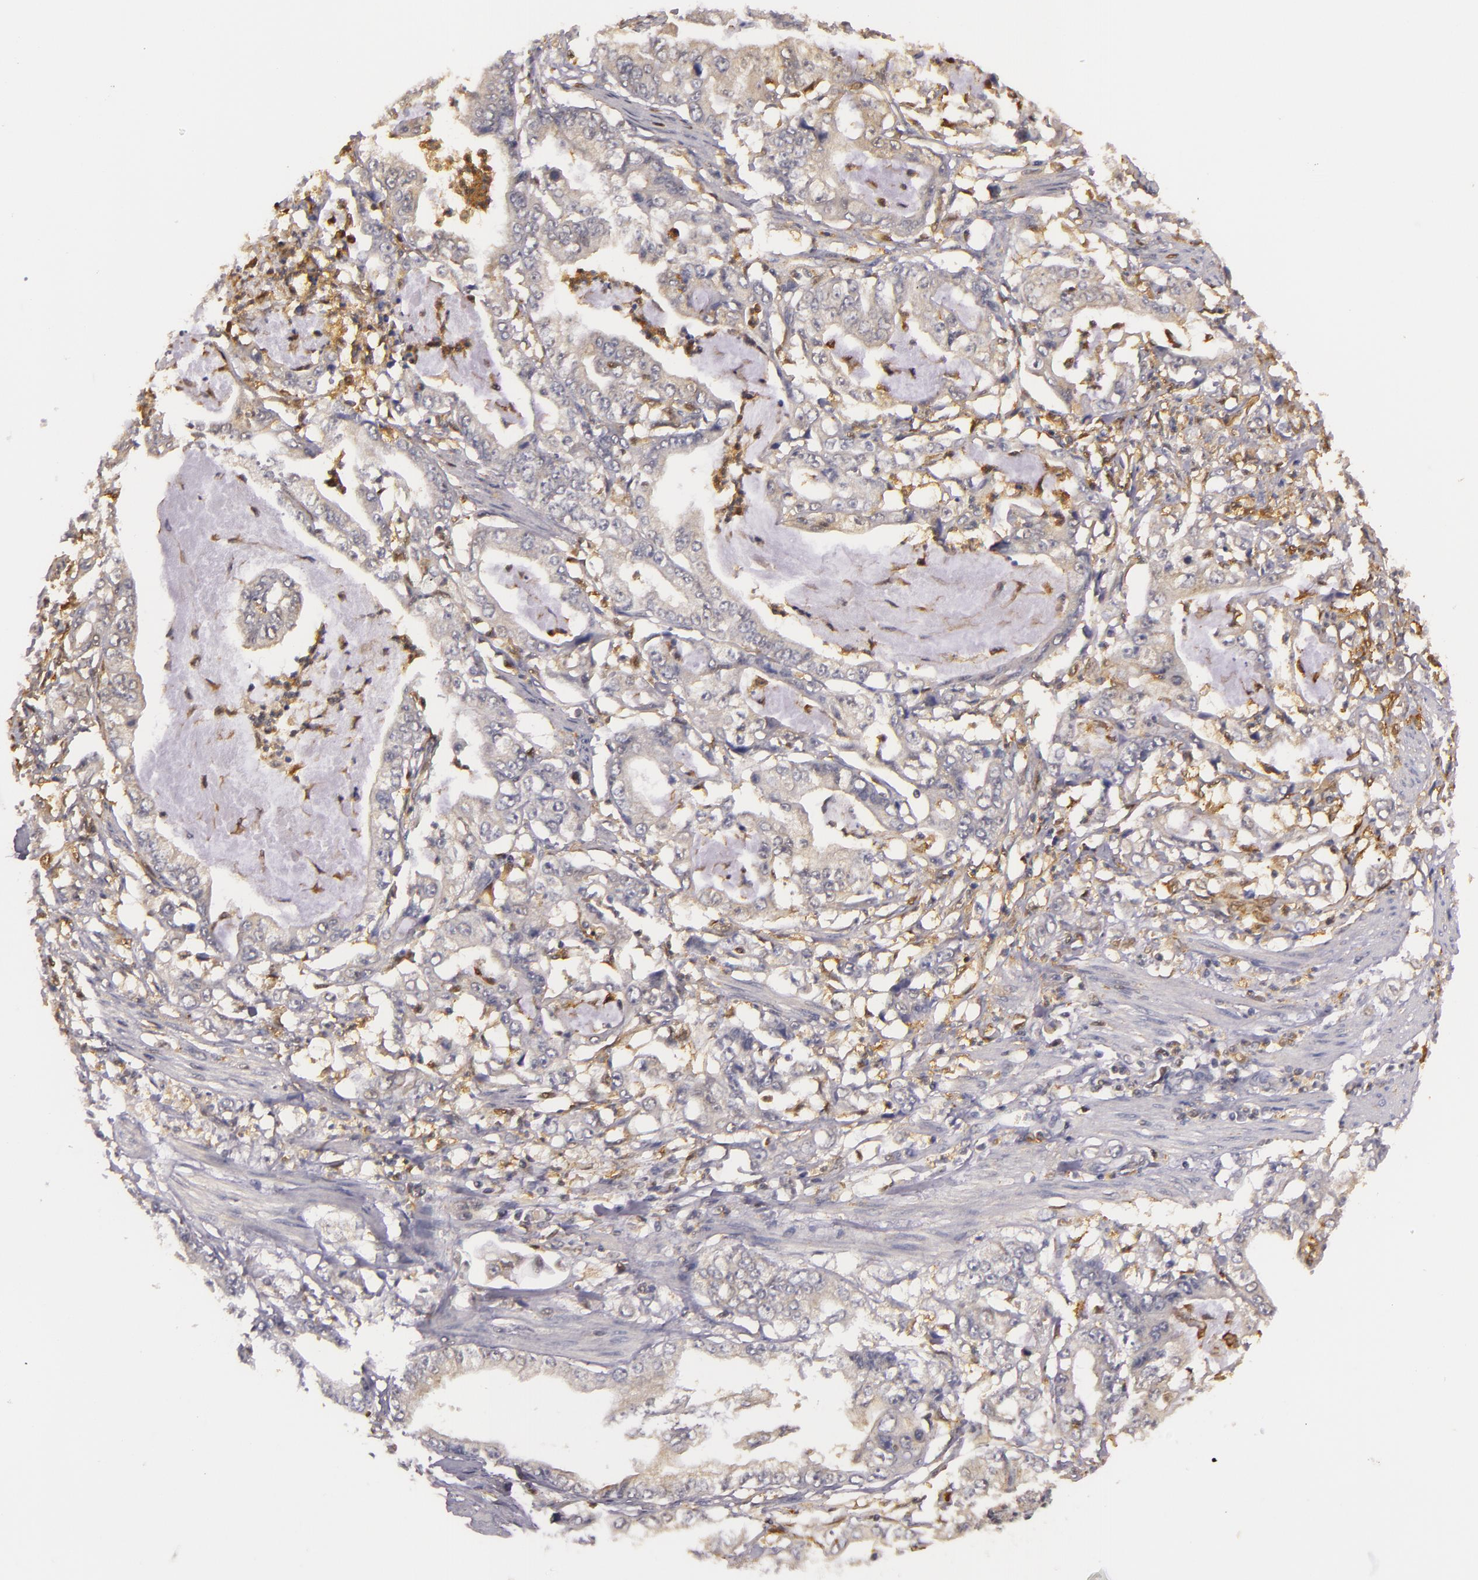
{"staining": {"intensity": "weak", "quantity": "25%-75%", "location": "cytoplasmic/membranous"}, "tissue": "stomach cancer", "cell_type": "Tumor cells", "image_type": "cancer", "snomed": [{"axis": "morphology", "description": "Adenocarcinoma, NOS"}, {"axis": "topography", "description": "Pancreas"}, {"axis": "topography", "description": "Stomach, upper"}], "caption": "Immunohistochemical staining of adenocarcinoma (stomach) displays weak cytoplasmic/membranous protein staining in approximately 25%-75% of tumor cells.", "gene": "TOM1", "patient": {"sex": "male", "age": 77}}